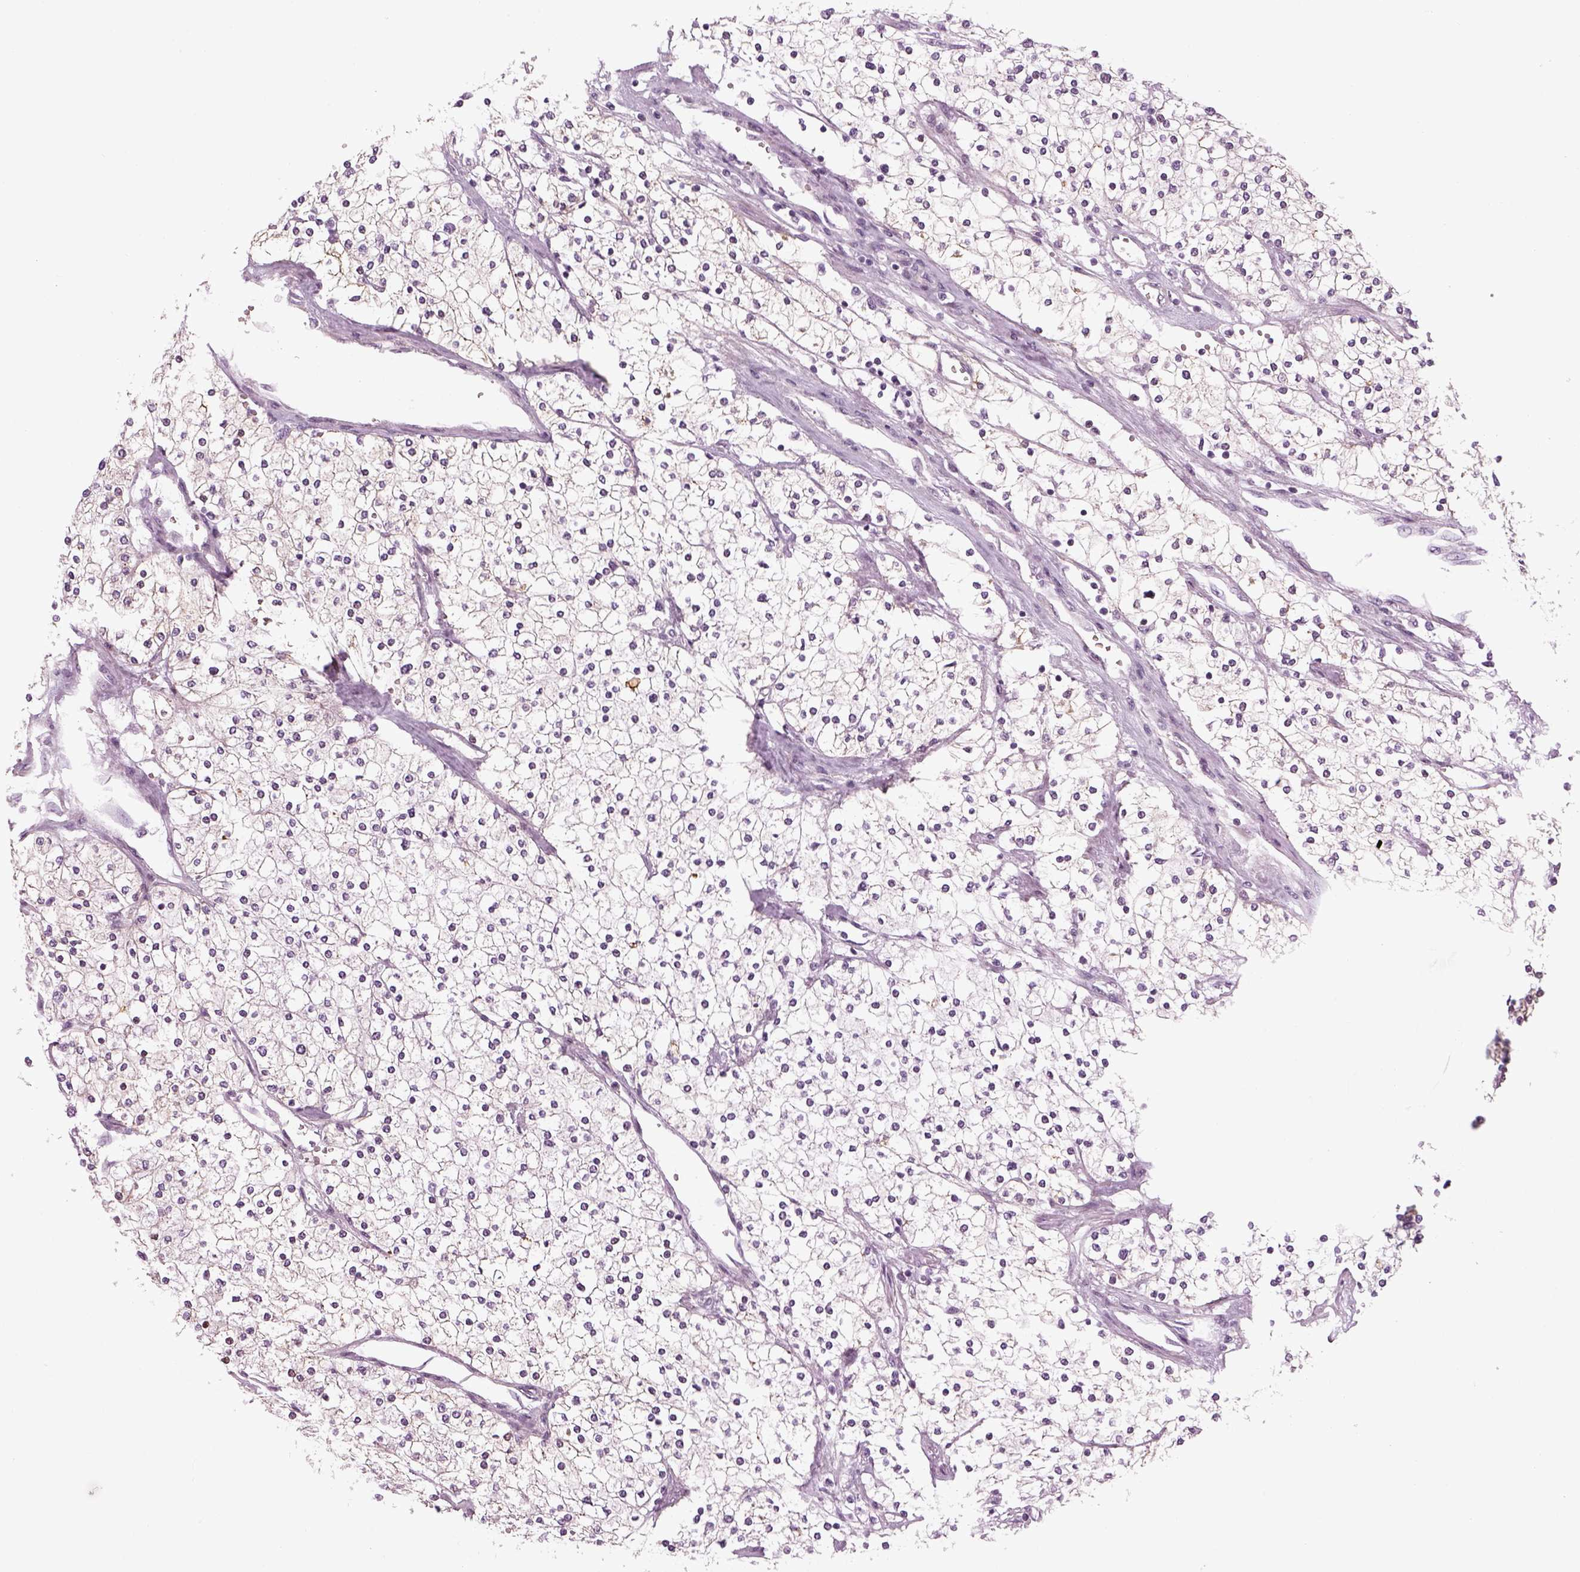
{"staining": {"intensity": "negative", "quantity": "none", "location": "none"}, "tissue": "renal cancer", "cell_type": "Tumor cells", "image_type": "cancer", "snomed": [{"axis": "morphology", "description": "Adenocarcinoma, NOS"}, {"axis": "topography", "description": "Kidney"}], "caption": "Immunohistochemistry micrograph of neoplastic tissue: human renal cancer stained with DAB displays no significant protein positivity in tumor cells. The staining was performed using DAB (3,3'-diaminobenzidine) to visualize the protein expression in brown, while the nuclei were stained in blue with hematoxylin (Magnification: 20x).", "gene": "LRRIQ3", "patient": {"sex": "male", "age": 80}}